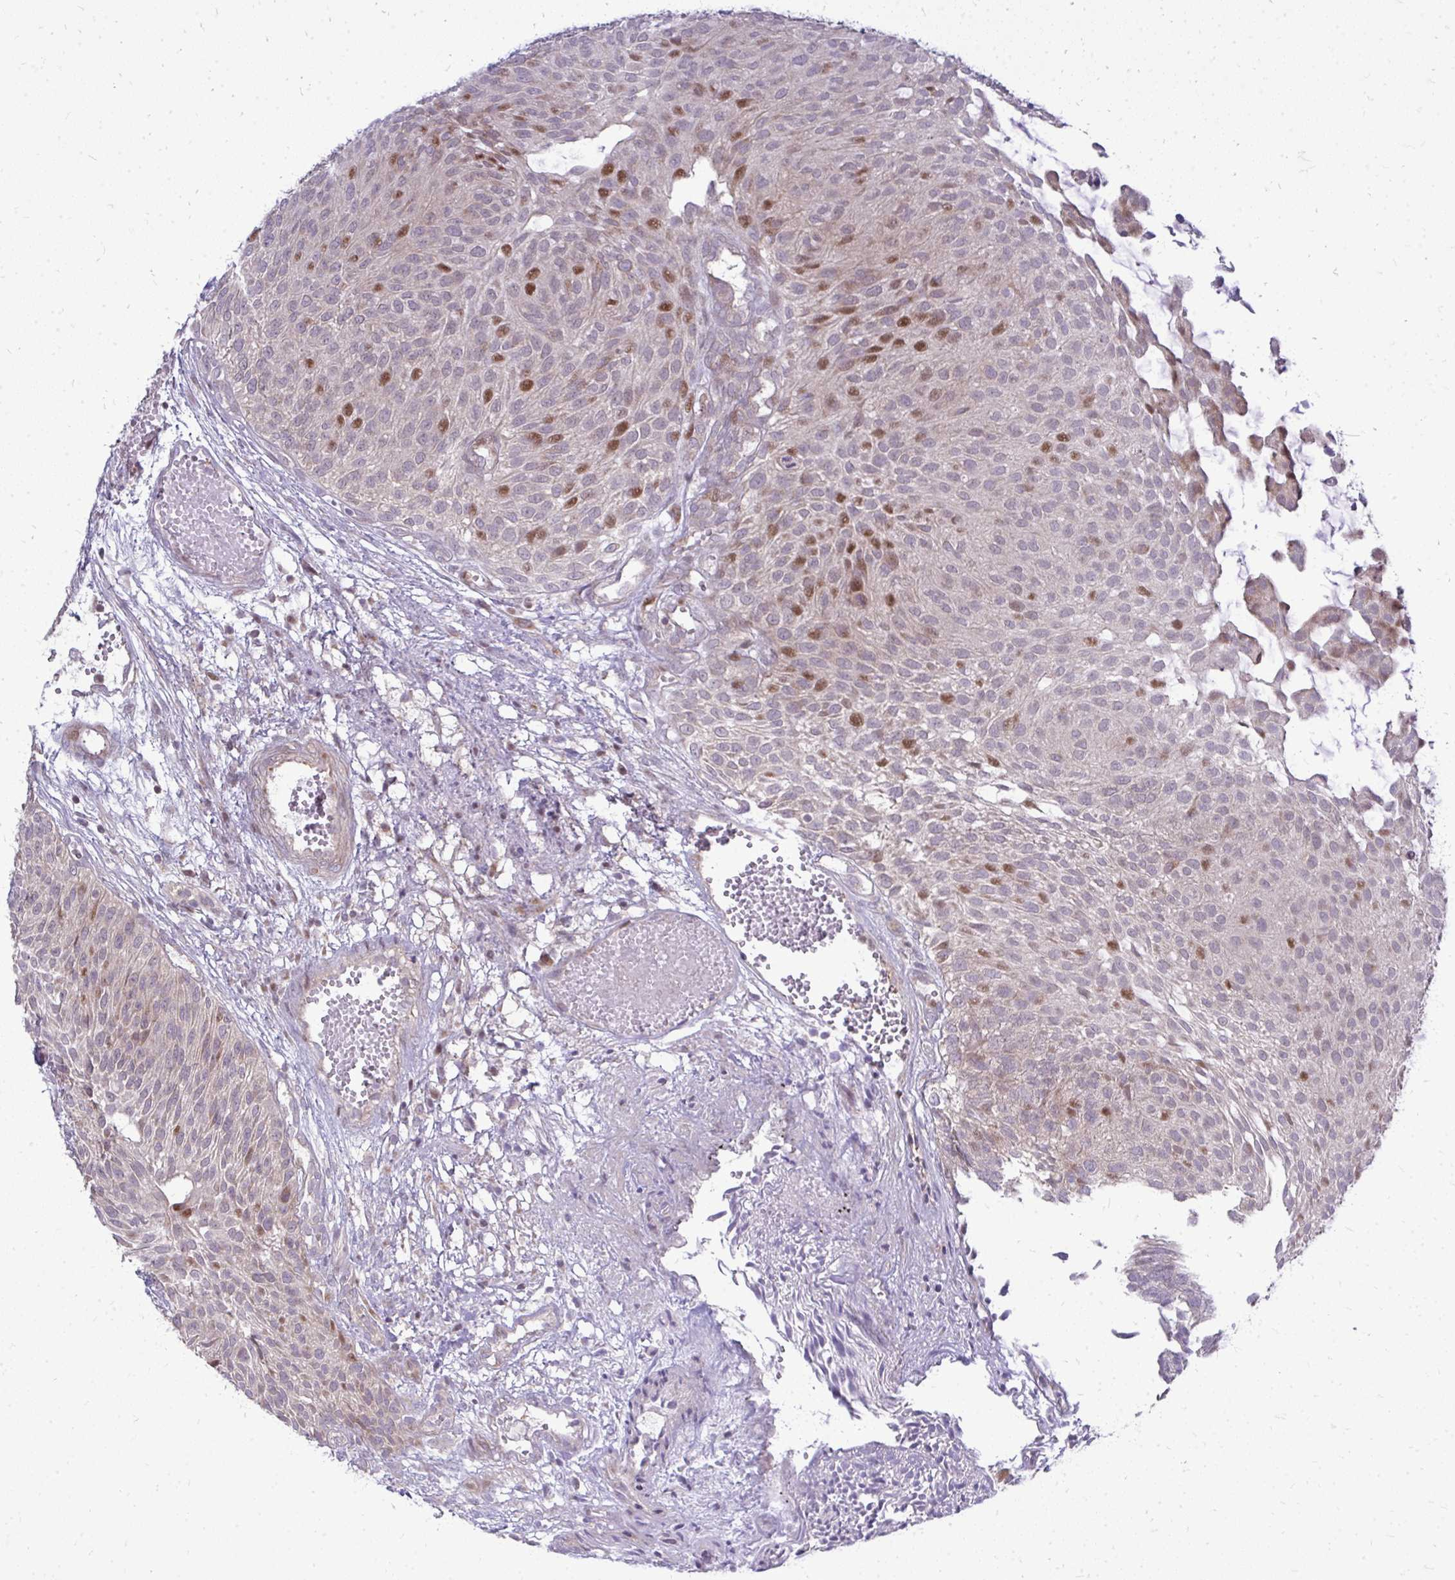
{"staining": {"intensity": "moderate", "quantity": "<25%", "location": "nuclear"}, "tissue": "urothelial cancer", "cell_type": "Tumor cells", "image_type": "cancer", "snomed": [{"axis": "morphology", "description": "Urothelial carcinoma, NOS"}, {"axis": "topography", "description": "Urinary bladder"}], "caption": "A low amount of moderate nuclear staining is present in approximately <25% of tumor cells in urothelial cancer tissue.", "gene": "OR8D1", "patient": {"sex": "male", "age": 84}}